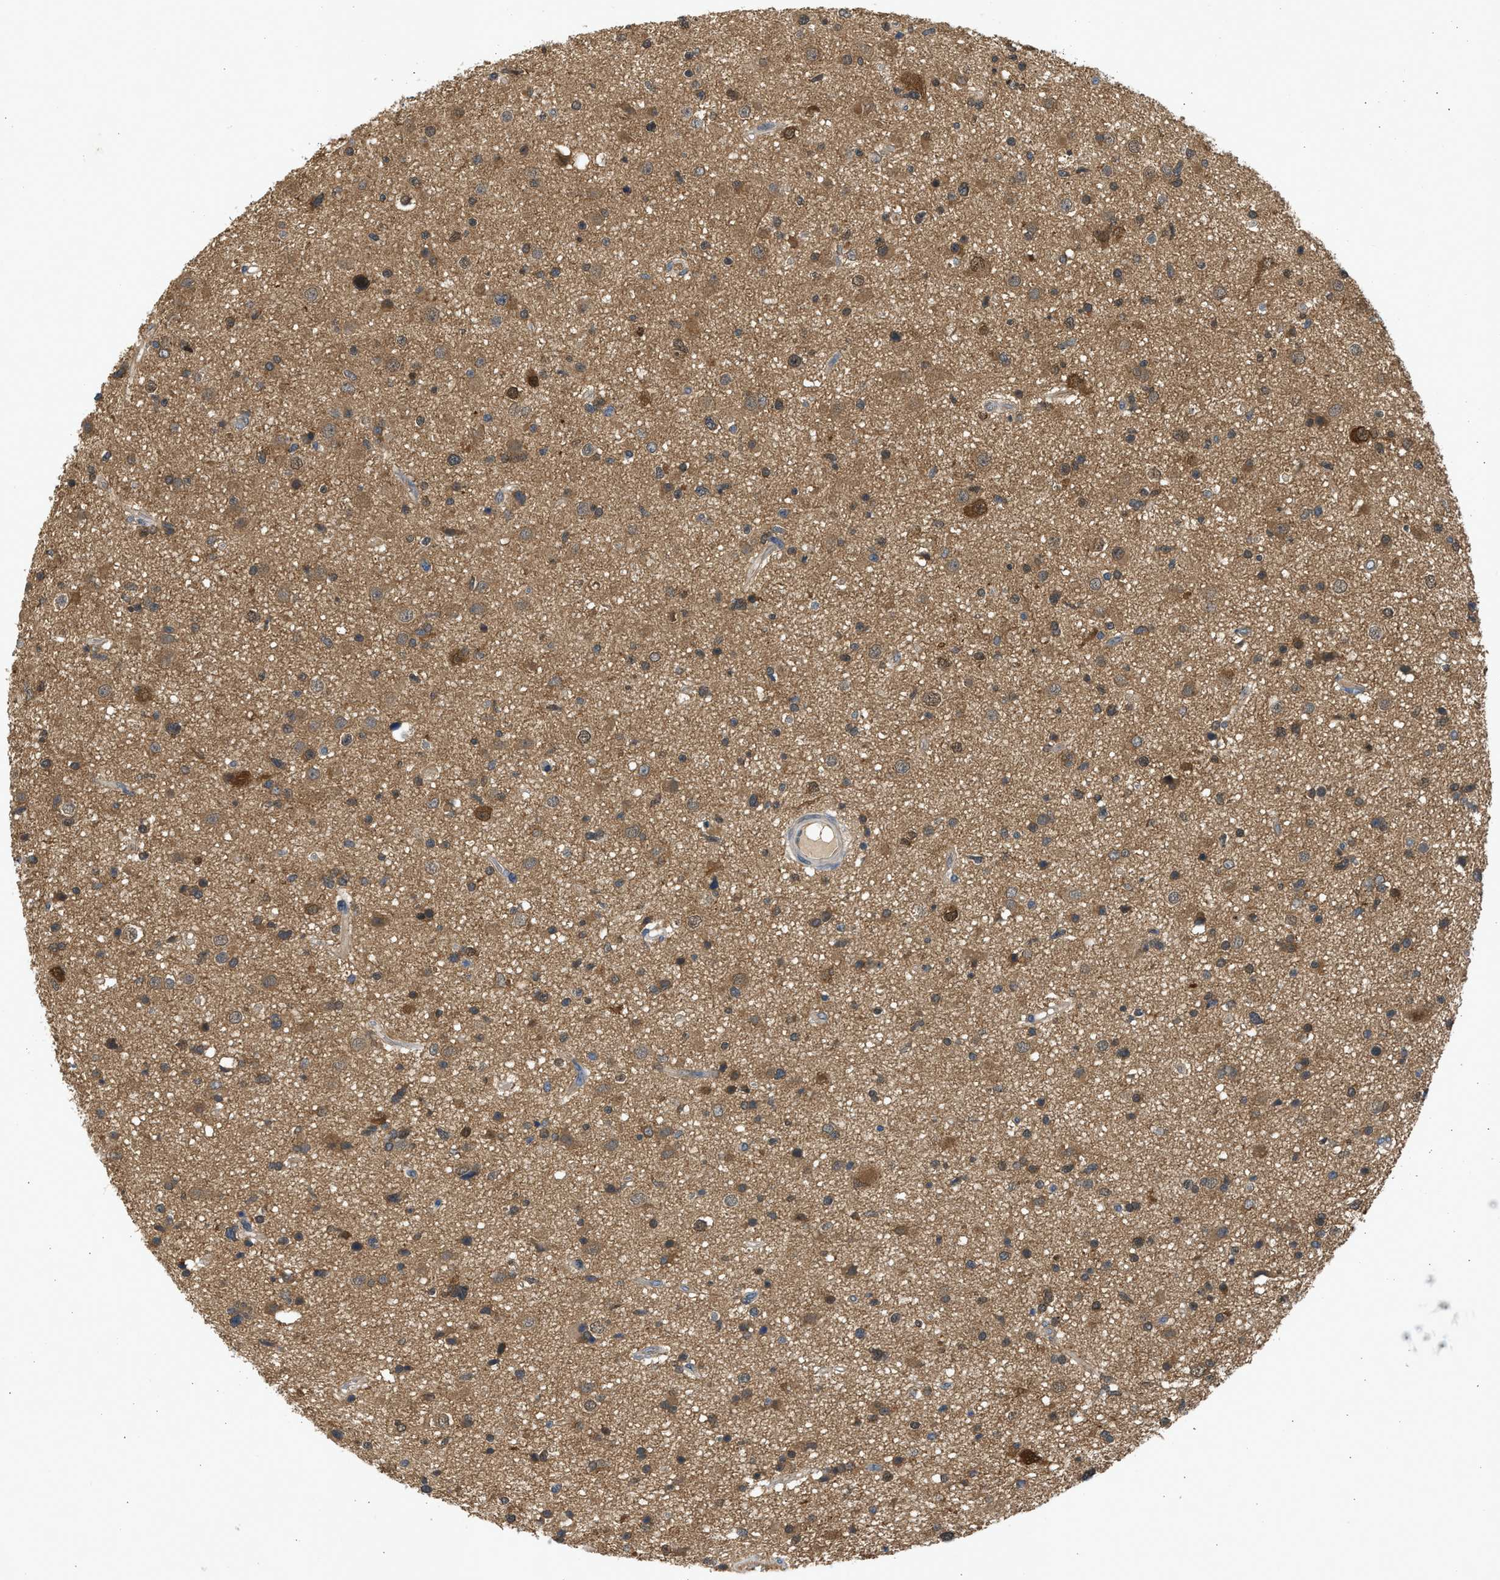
{"staining": {"intensity": "moderate", "quantity": ">75%", "location": "cytoplasmic/membranous"}, "tissue": "glioma", "cell_type": "Tumor cells", "image_type": "cancer", "snomed": [{"axis": "morphology", "description": "Glioma, malignant, High grade"}, {"axis": "topography", "description": "Brain"}], "caption": "Brown immunohistochemical staining in human glioma exhibits moderate cytoplasmic/membranous staining in approximately >75% of tumor cells.", "gene": "MAPK7", "patient": {"sex": "male", "age": 33}}